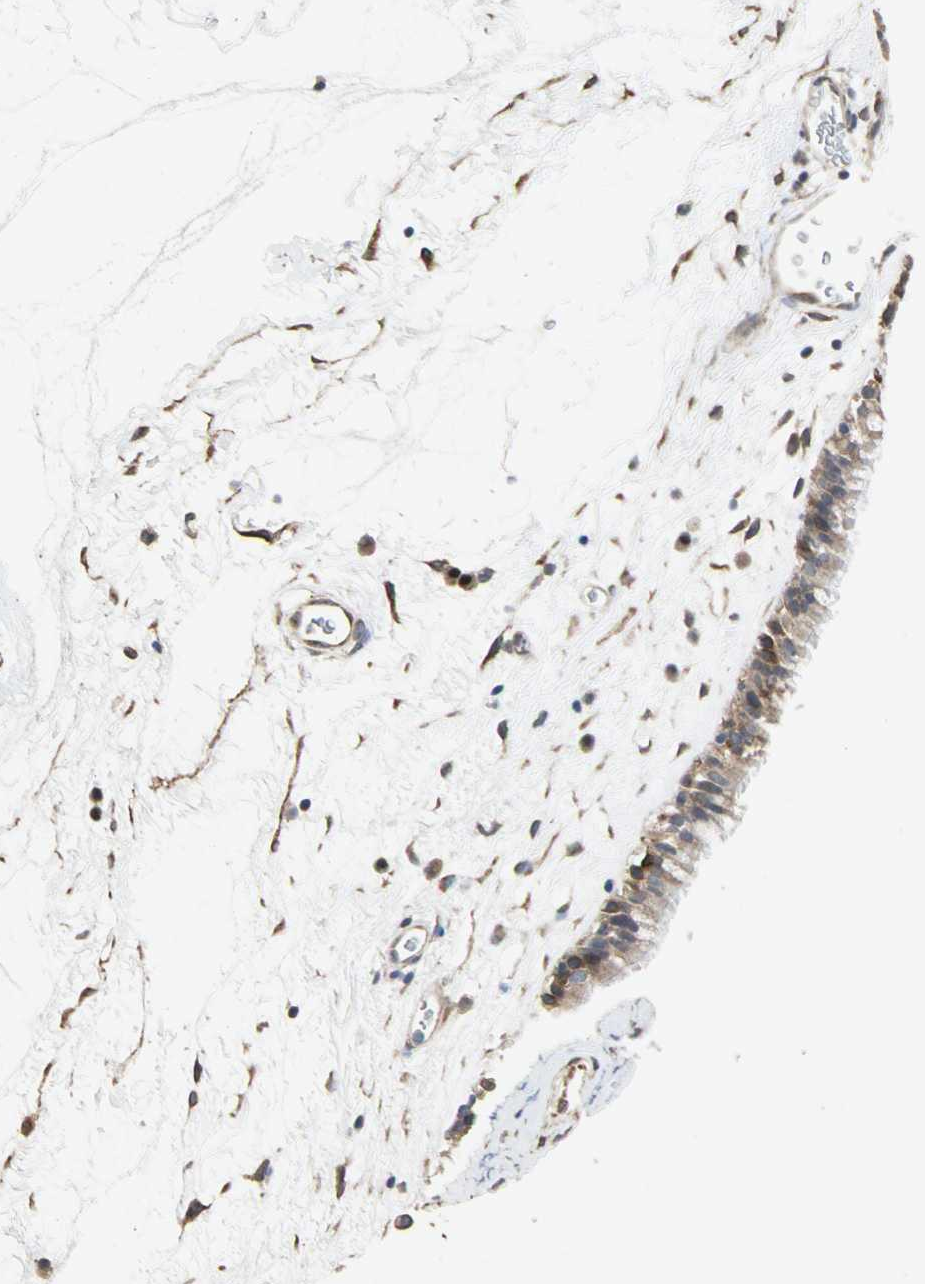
{"staining": {"intensity": "weak", "quantity": ">75%", "location": "cytoplasmic/membranous"}, "tissue": "nasopharynx", "cell_type": "Respiratory epithelial cells", "image_type": "normal", "snomed": [{"axis": "morphology", "description": "Normal tissue, NOS"}, {"axis": "morphology", "description": "Inflammation, NOS"}, {"axis": "topography", "description": "Nasopharynx"}], "caption": "Immunohistochemical staining of normal human nasopharynx reveals >75% levels of weak cytoplasmic/membranous protein positivity in approximately >75% of respiratory epithelial cells. Nuclei are stained in blue.", "gene": "TRPV4", "patient": {"sex": "male", "age": 48}}